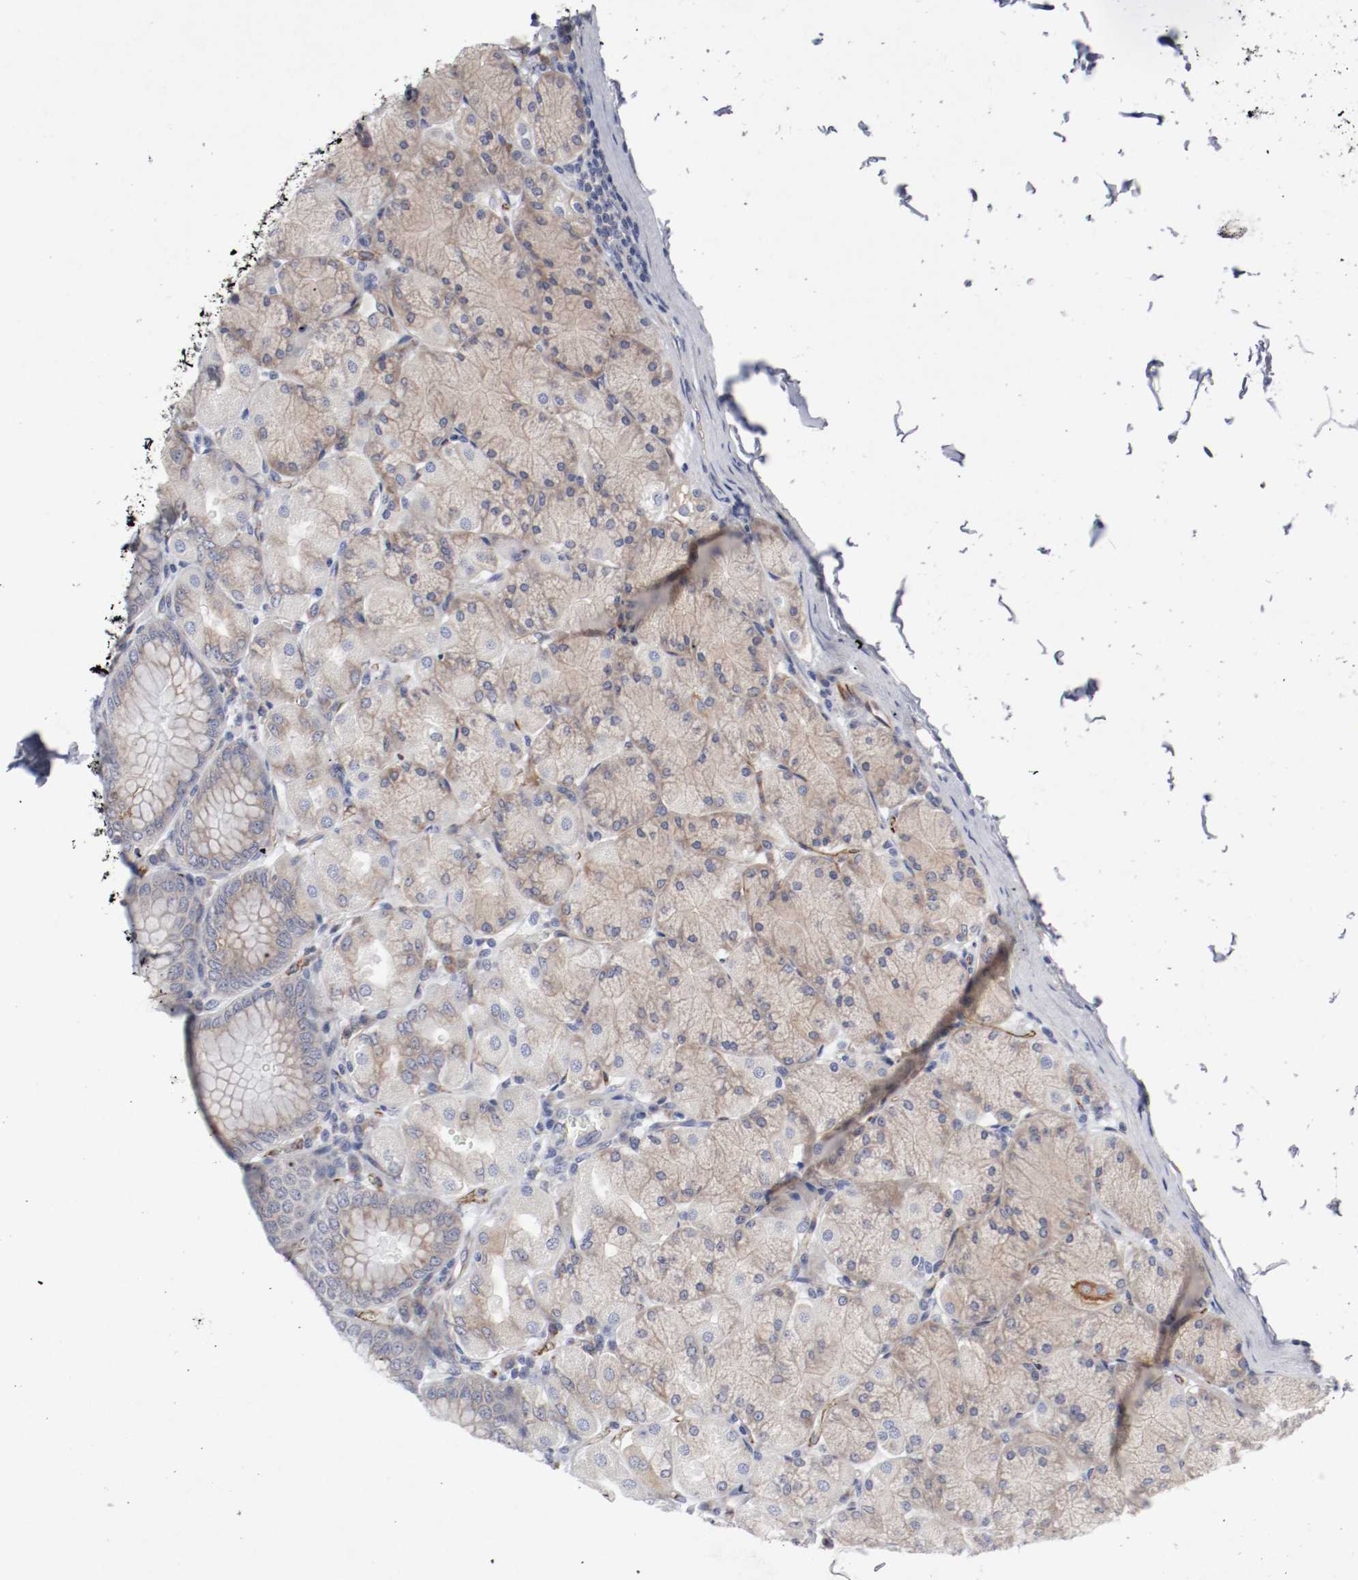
{"staining": {"intensity": "moderate", "quantity": ">75%", "location": "cytoplasmic/membranous"}, "tissue": "stomach", "cell_type": "Glandular cells", "image_type": "normal", "snomed": [{"axis": "morphology", "description": "Normal tissue, NOS"}, {"axis": "topography", "description": "Stomach, upper"}], "caption": "Immunohistochemistry (IHC) histopathology image of unremarkable human stomach stained for a protein (brown), which demonstrates medium levels of moderate cytoplasmic/membranous expression in approximately >75% of glandular cells.", "gene": "GIT1", "patient": {"sex": "female", "age": 56}}